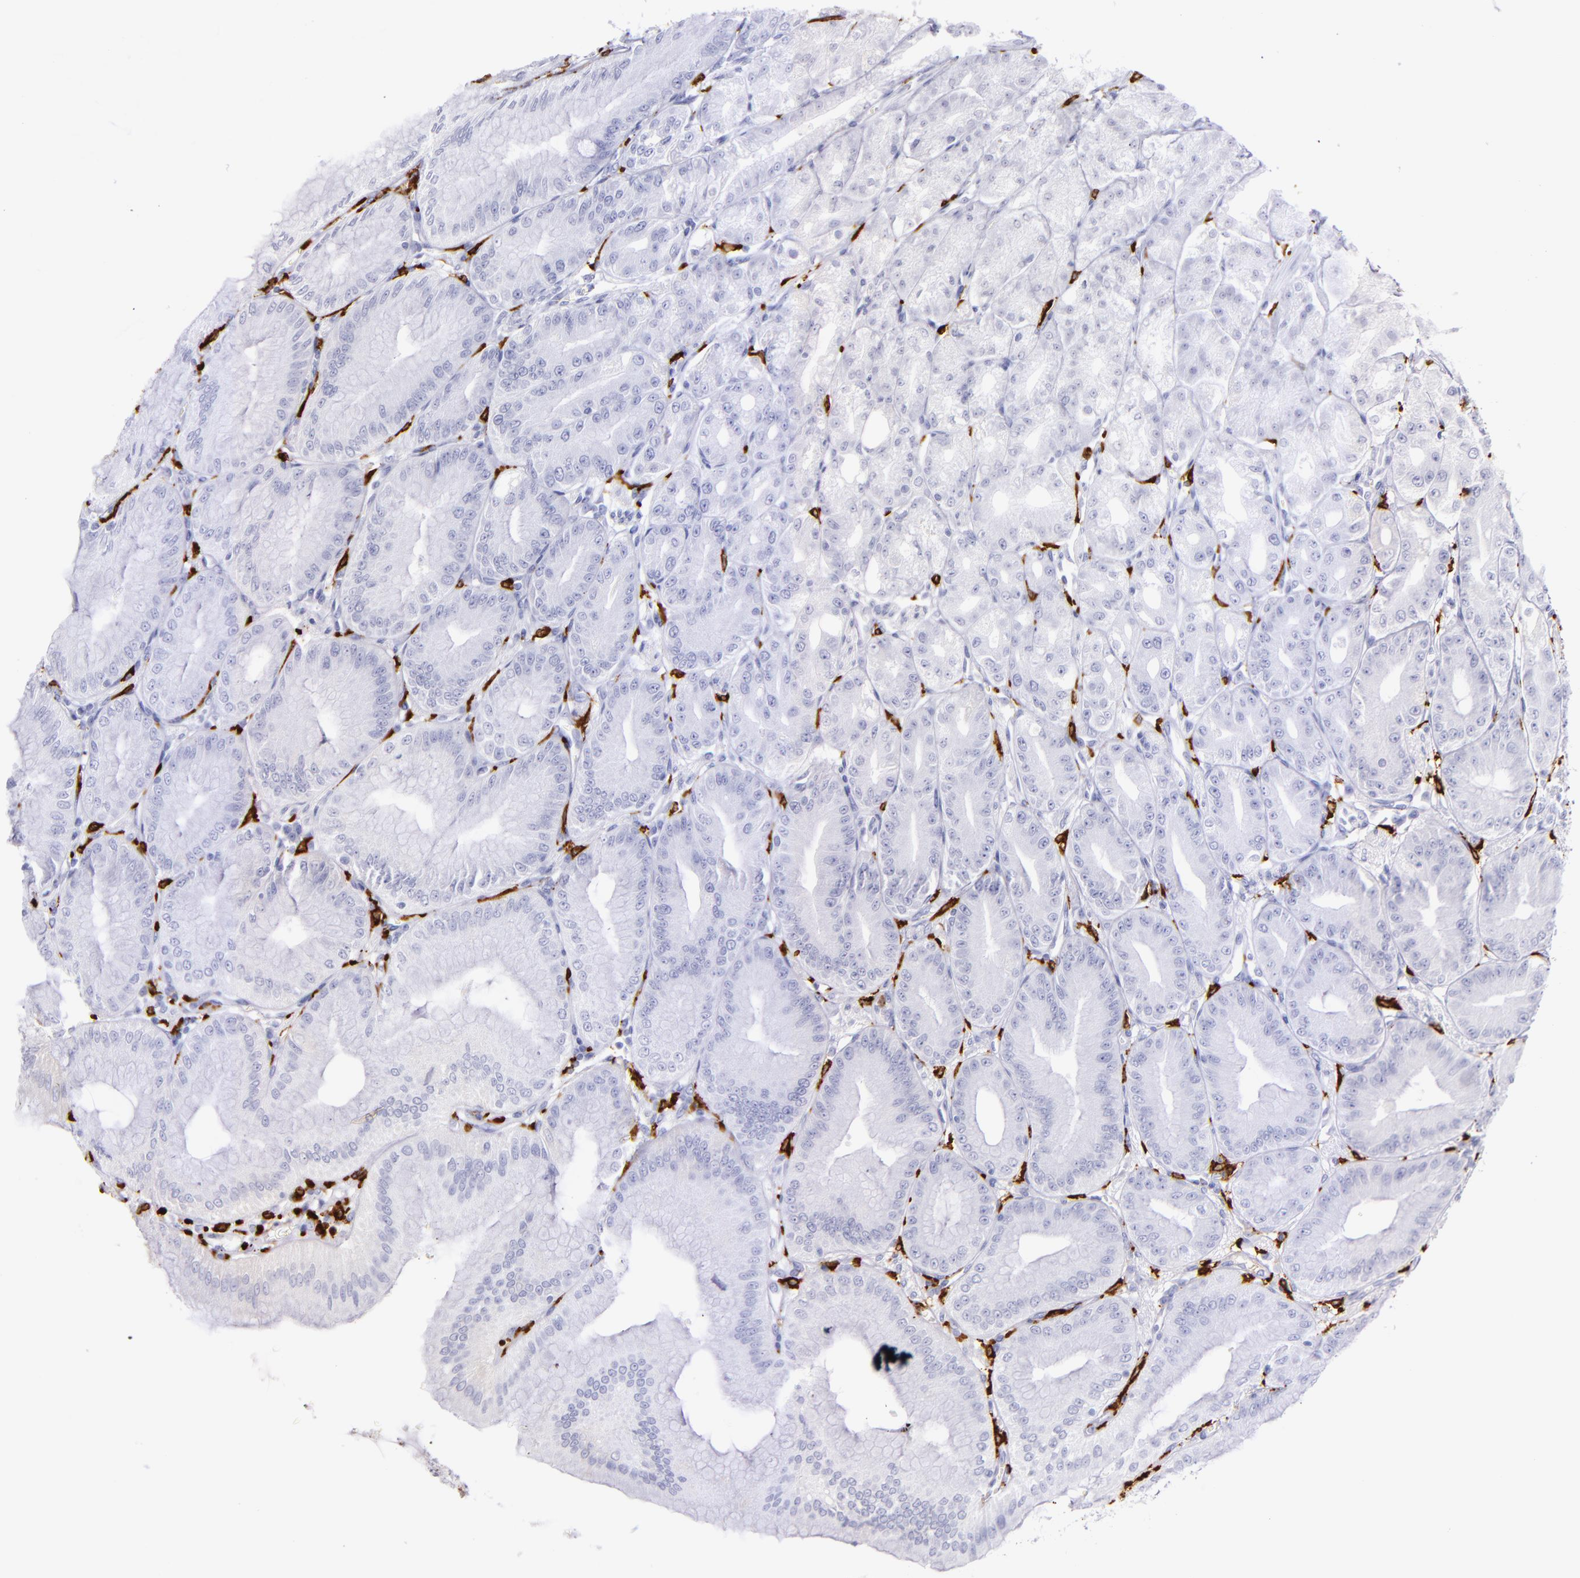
{"staining": {"intensity": "negative", "quantity": "none", "location": "none"}, "tissue": "stomach", "cell_type": "Glandular cells", "image_type": "normal", "snomed": [{"axis": "morphology", "description": "Normal tissue, NOS"}, {"axis": "topography", "description": "Stomach, lower"}], "caption": "Immunohistochemistry image of benign stomach stained for a protein (brown), which exhibits no staining in glandular cells. (DAB immunohistochemistry (IHC) visualized using brightfield microscopy, high magnification).", "gene": "CD163", "patient": {"sex": "male", "age": 71}}